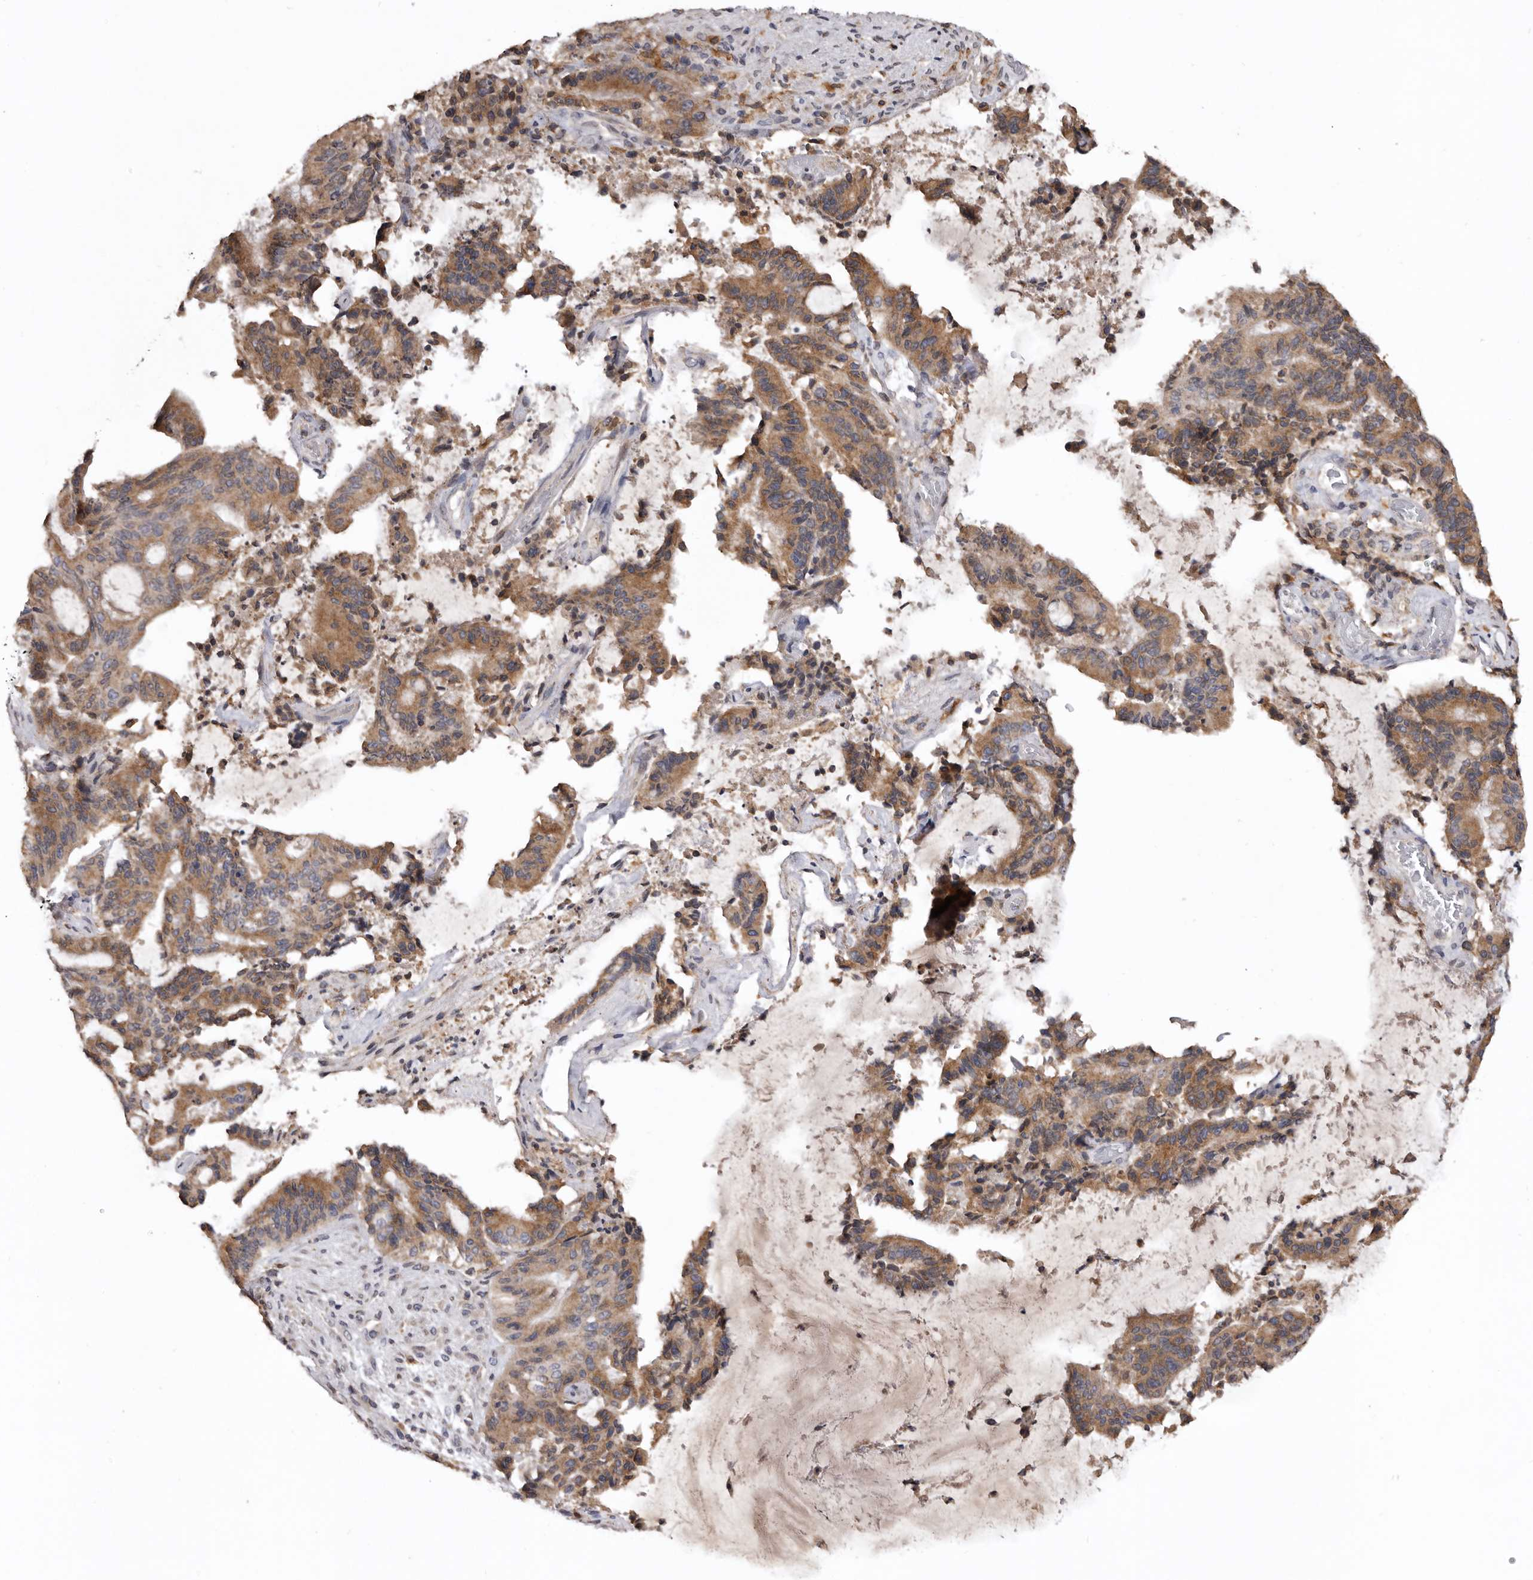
{"staining": {"intensity": "moderate", "quantity": ">75%", "location": "cytoplasmic/membranous"}, "tissue": "liver cancer", "cell_type": "Tumor cells", "image_type": "cancer", "snomed": [{"axis": "morphology", "description": "Normal tissue, NOS"}, {"axis": "morphology", "description": "Cholangiocarcinoma"}, {"axis": "topography", "description": "Liver"}, {"axis": "topography", "description": "Peripheral nerve tissue"}], "caption": "There is medium levels of moderate cytoplasmic/membranous positivity in tumor cells of cholangiocarcinoma (liver), as demonstrated by immunohistochemical staining (brown color).", "gene": "INKA2", "patient": {"sex": "female", "age": 73}}